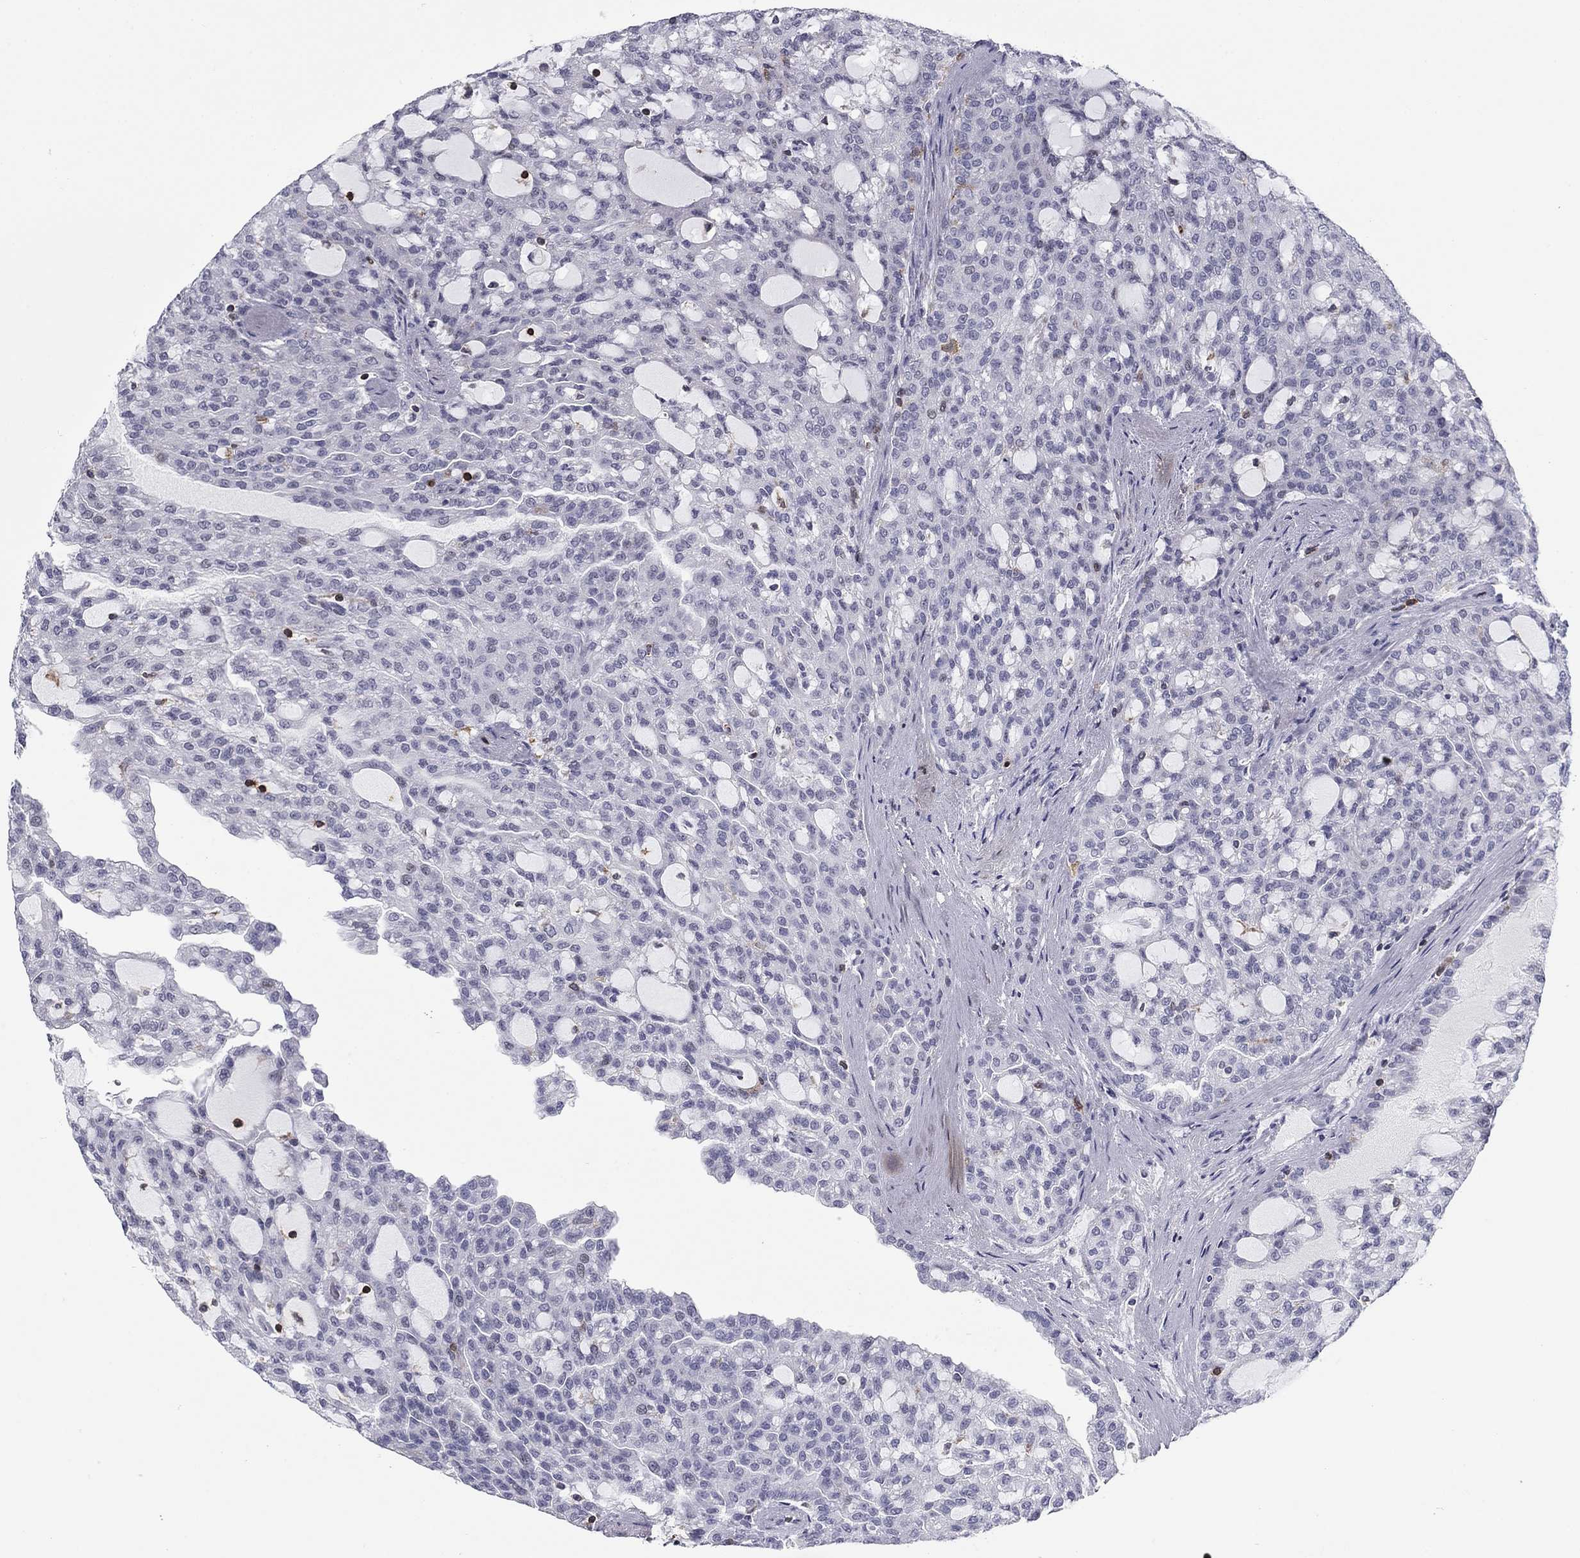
{"staining": {"intensity": "negative", "quantity": "none", "location": "none"}, "tissue": "renal cancer", "cell_type": "Tumor cells", "image_type": "cancer", "snomed": [{"axis": "morphology", "description": "Adenocarcinoma, NOS"}, {"axis": "topography", "description": "Kidney"}], "caption": "Immunohistochemistry of human renal cancer demonstrates no staining in tumor cells.", "gene": "ARHGAP27", "patient": {"sex": "male", "age": 63}}